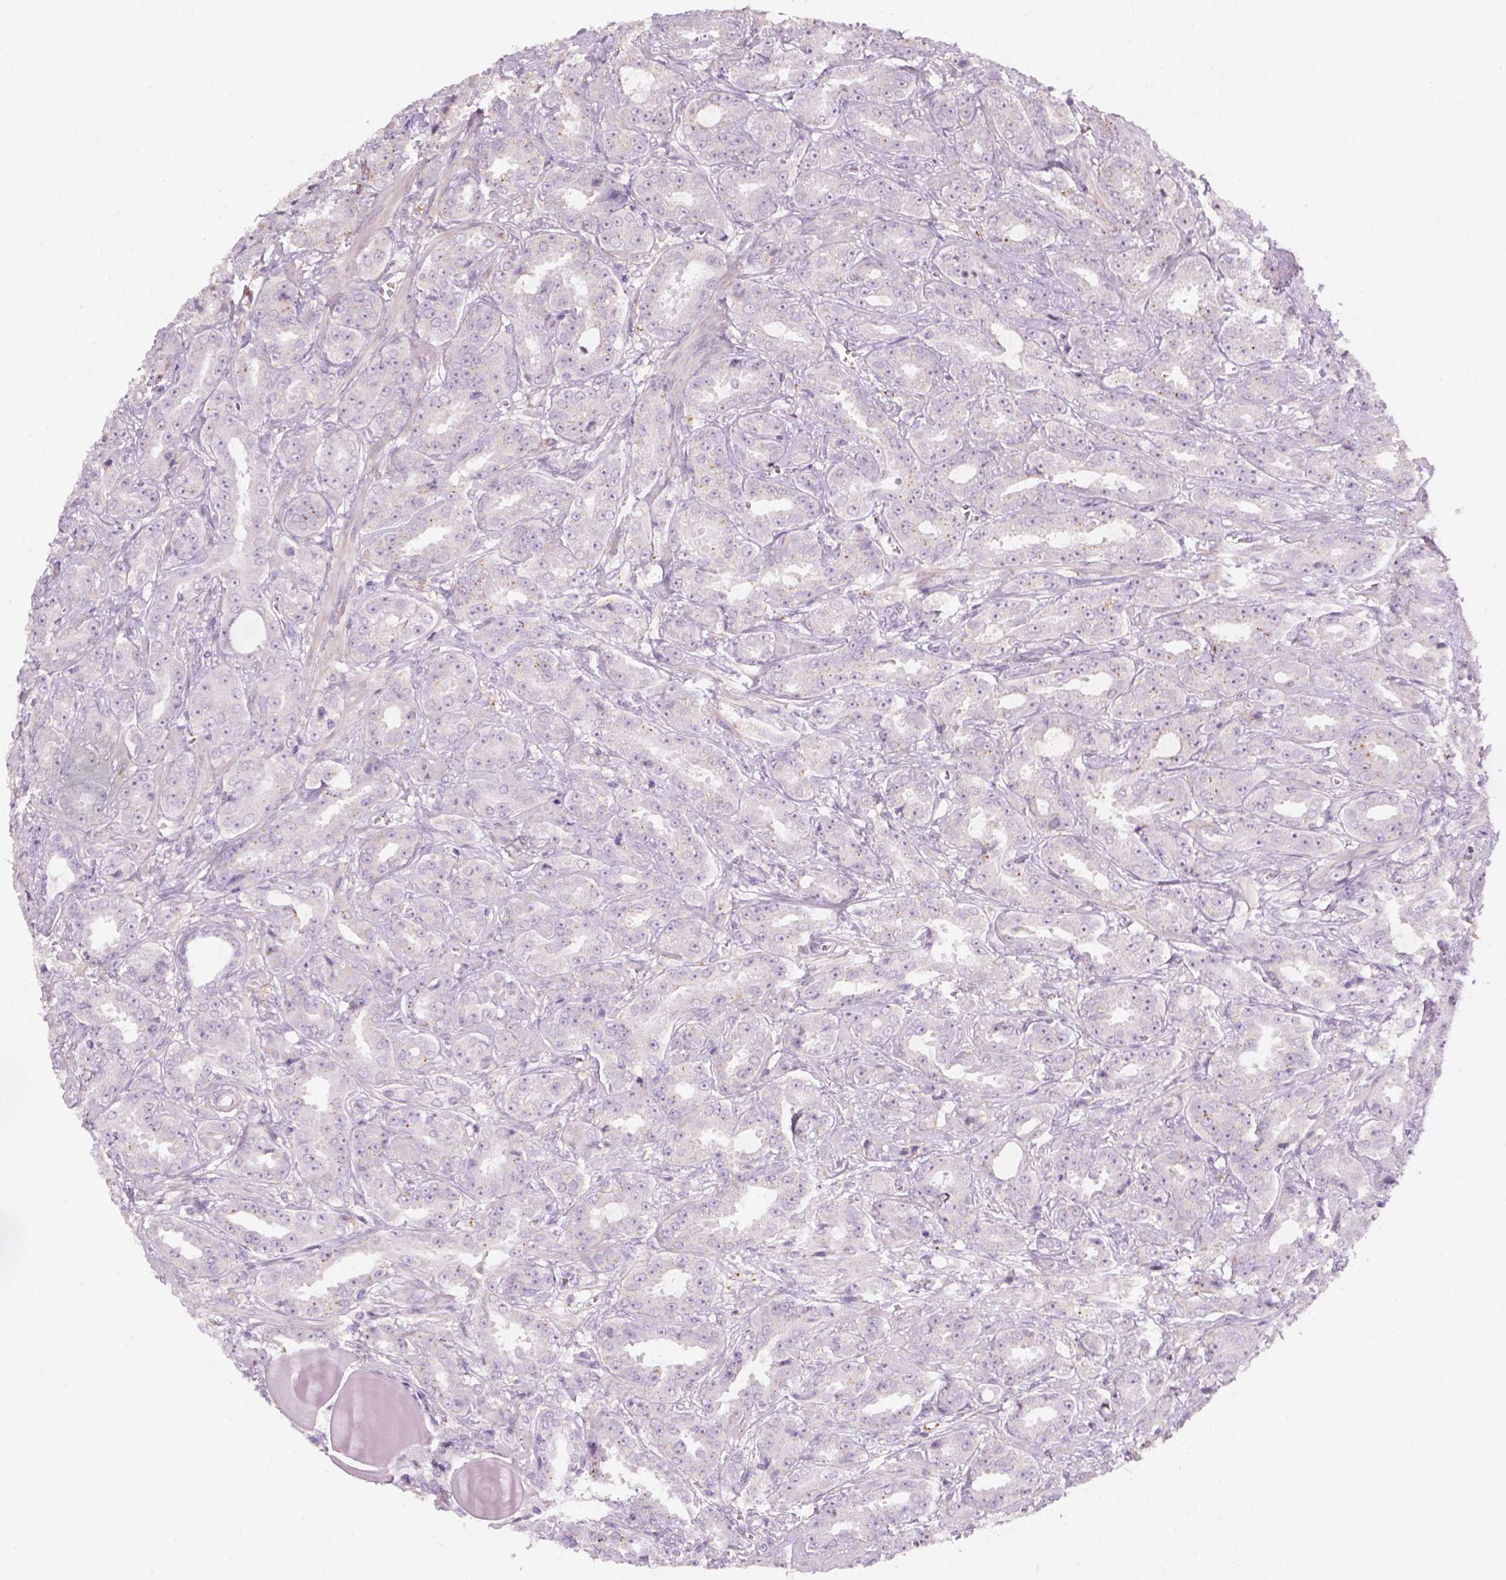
{"staining": {"intensity": "negative", "quantity": "none", "location": "none"}, "tissue": "prostate cancer", "cell_type": "Tumor cells", "image_type": "cancer", "snomed": [{"axis": "morphology", "description": "Adenocarcinoma, High grade"}, {"axis": "topography", "description": "Prostate"}], "caption": "Immunohistochemistry micrograph of human prostate adenocarcinoma (high-grade) stained for a protein (brown), which reveals no expression in tumor cells. (DAB (3,3'-diaminobenzidine) IHC visualized using brightfield microscopy, high magnification).", "gene": "FAM163B", "patient": {"sex": "male", "age": 64}}